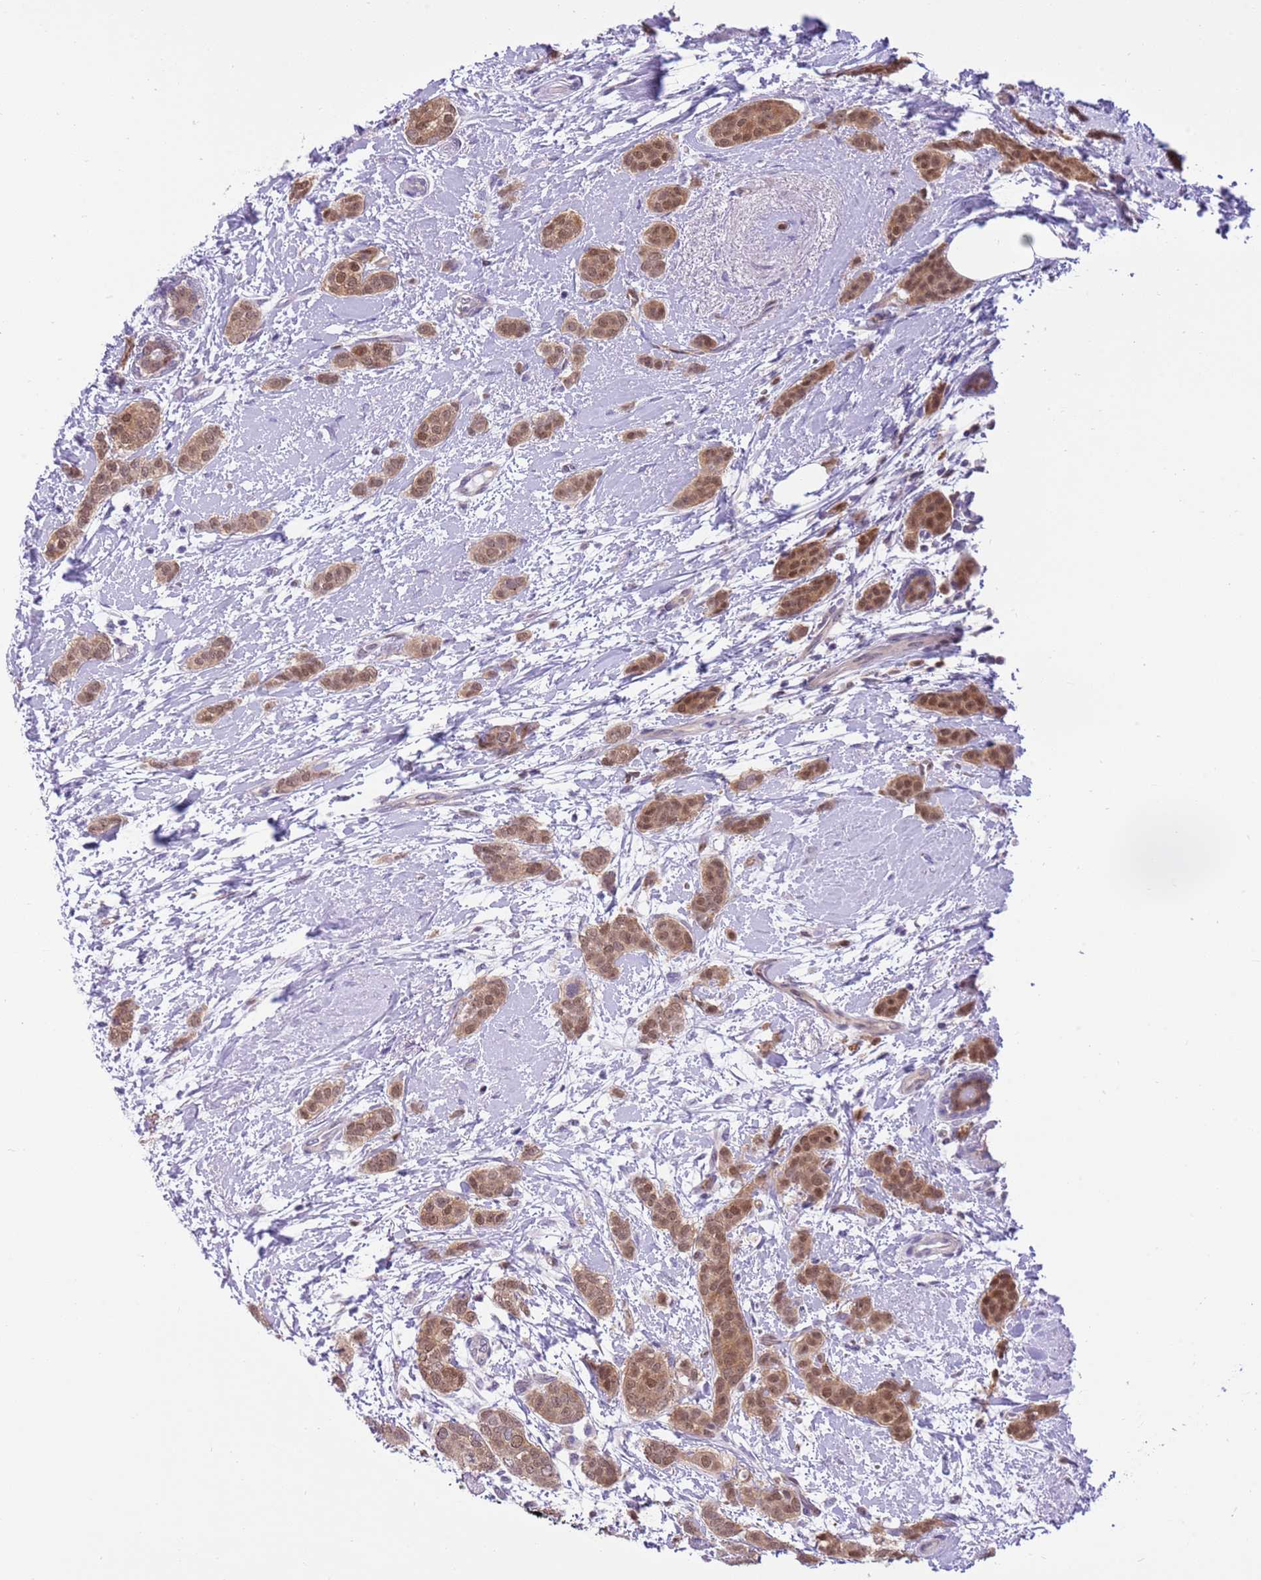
{"staining": {"intensity": "moderate", "quantity": ">75%", "location": "cytoplasmic/membranous,nuclear"}, "tissue": "breast cancer", "cell_type": "Tumor cells", "image_type": "cancer", "snomed": [{"axis": "morphology", "description": "Duct carcinoma"}, {"axis": "topography", "description": "Breast"}], "caption": "DAB immunohistochemical staining of breast cancer (infiltrating ductal carcinoma) demonstrates moderate cytoplasmic/membranous and nuclear protein staining in approximately >75% of tumor cells.", "gene": "DDI2", "patient": {"sex": "female", "age": 72}}